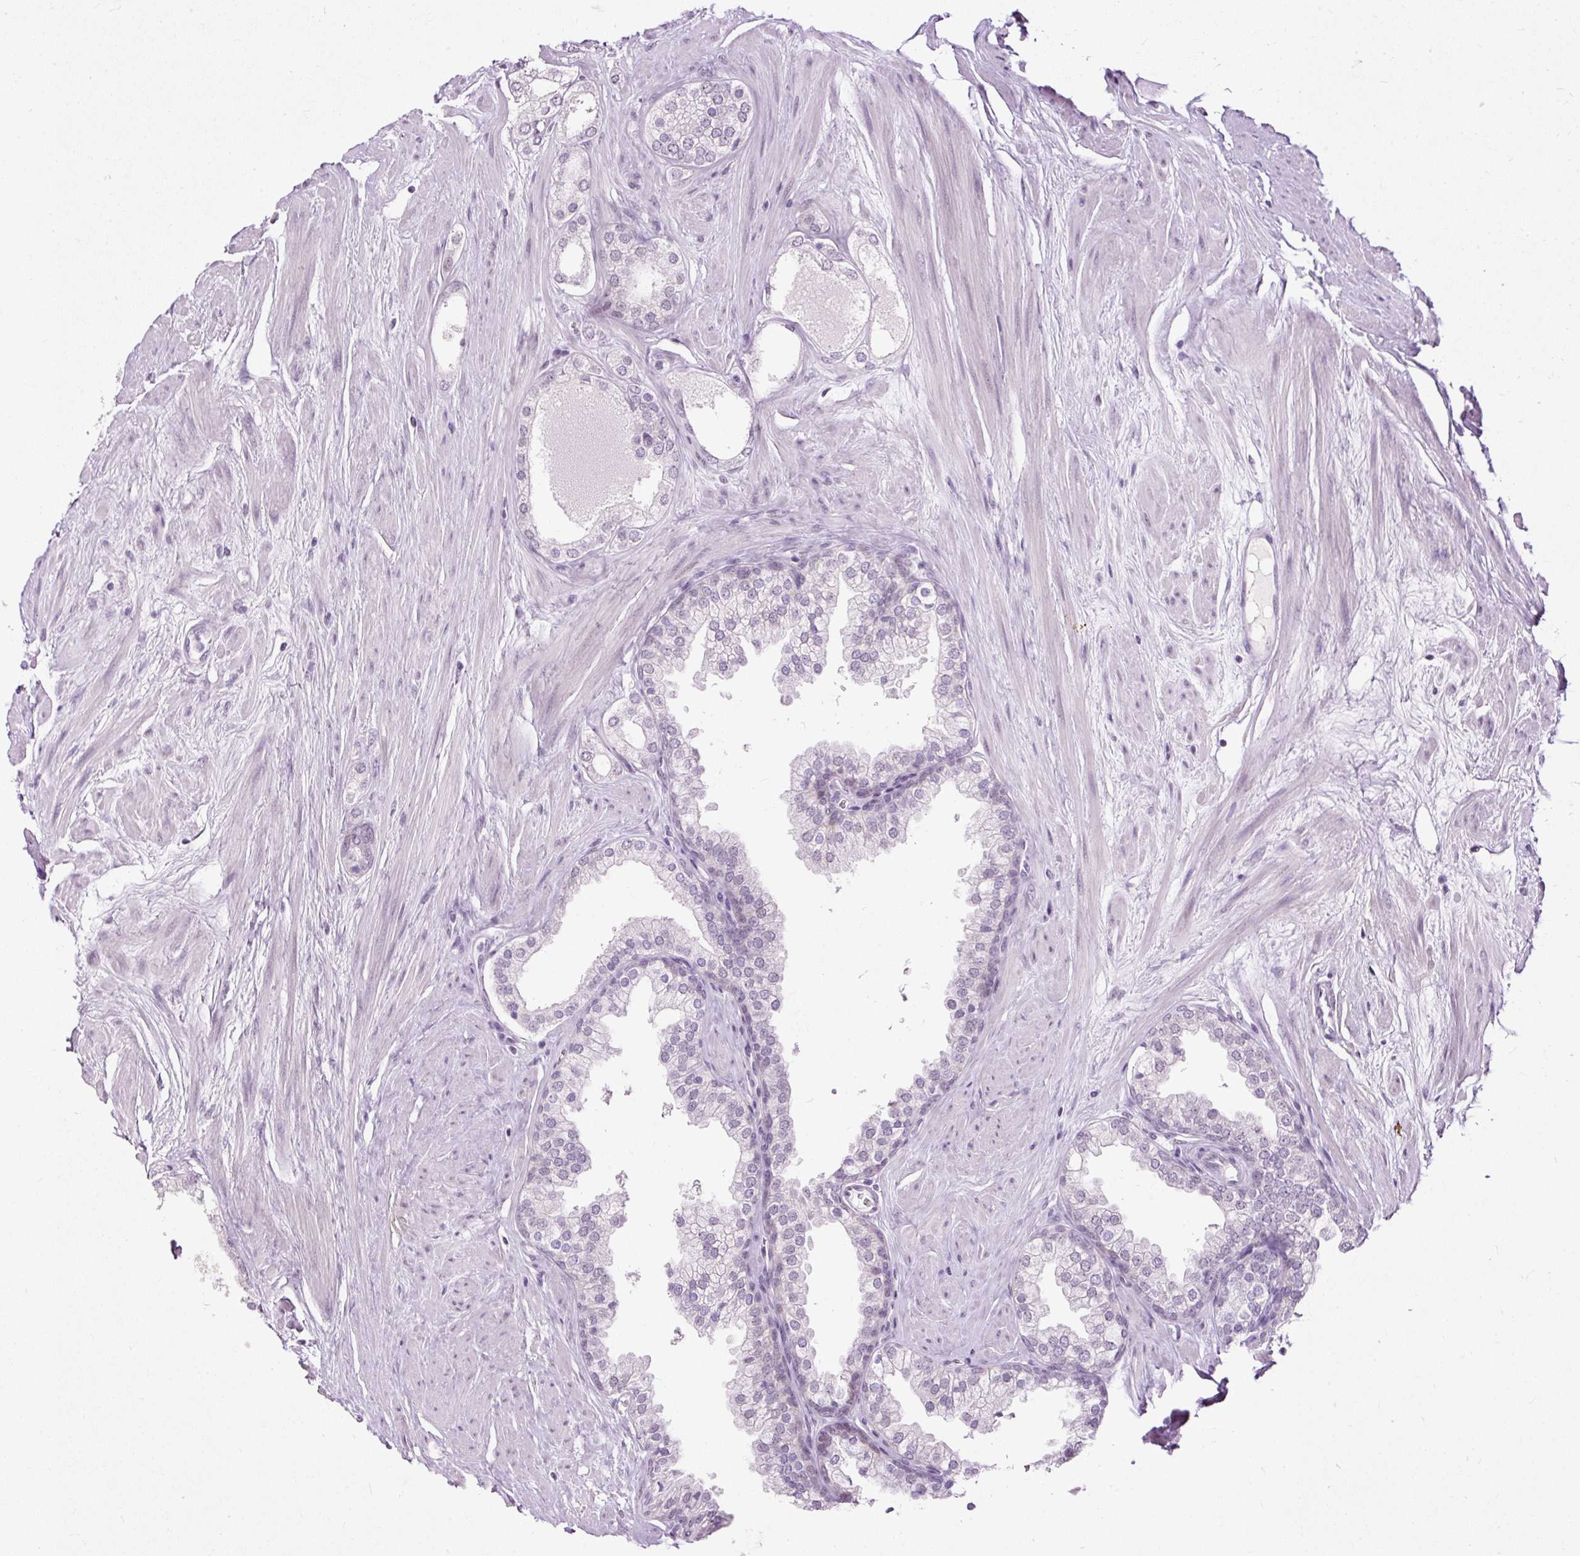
{"staining": {"intensity": "negative", "quantity": "none", "location": "none"}, "tissue": "prostate cancer", "cell_type": "Tumor cells", "image_type": "cancer", "snomed": [{"axis": "morphology", "description": "Adenocarcinoma, Low grade"}, {"axis": "topography", "description": "Prostate"}], "caption": "The histopathology image reveals no significant expression in tumor cells of prostate cancer. (DAB IHC, high magnification).", "gene": "PDE6B", "patient": {"sex": "male", "age": 42}}